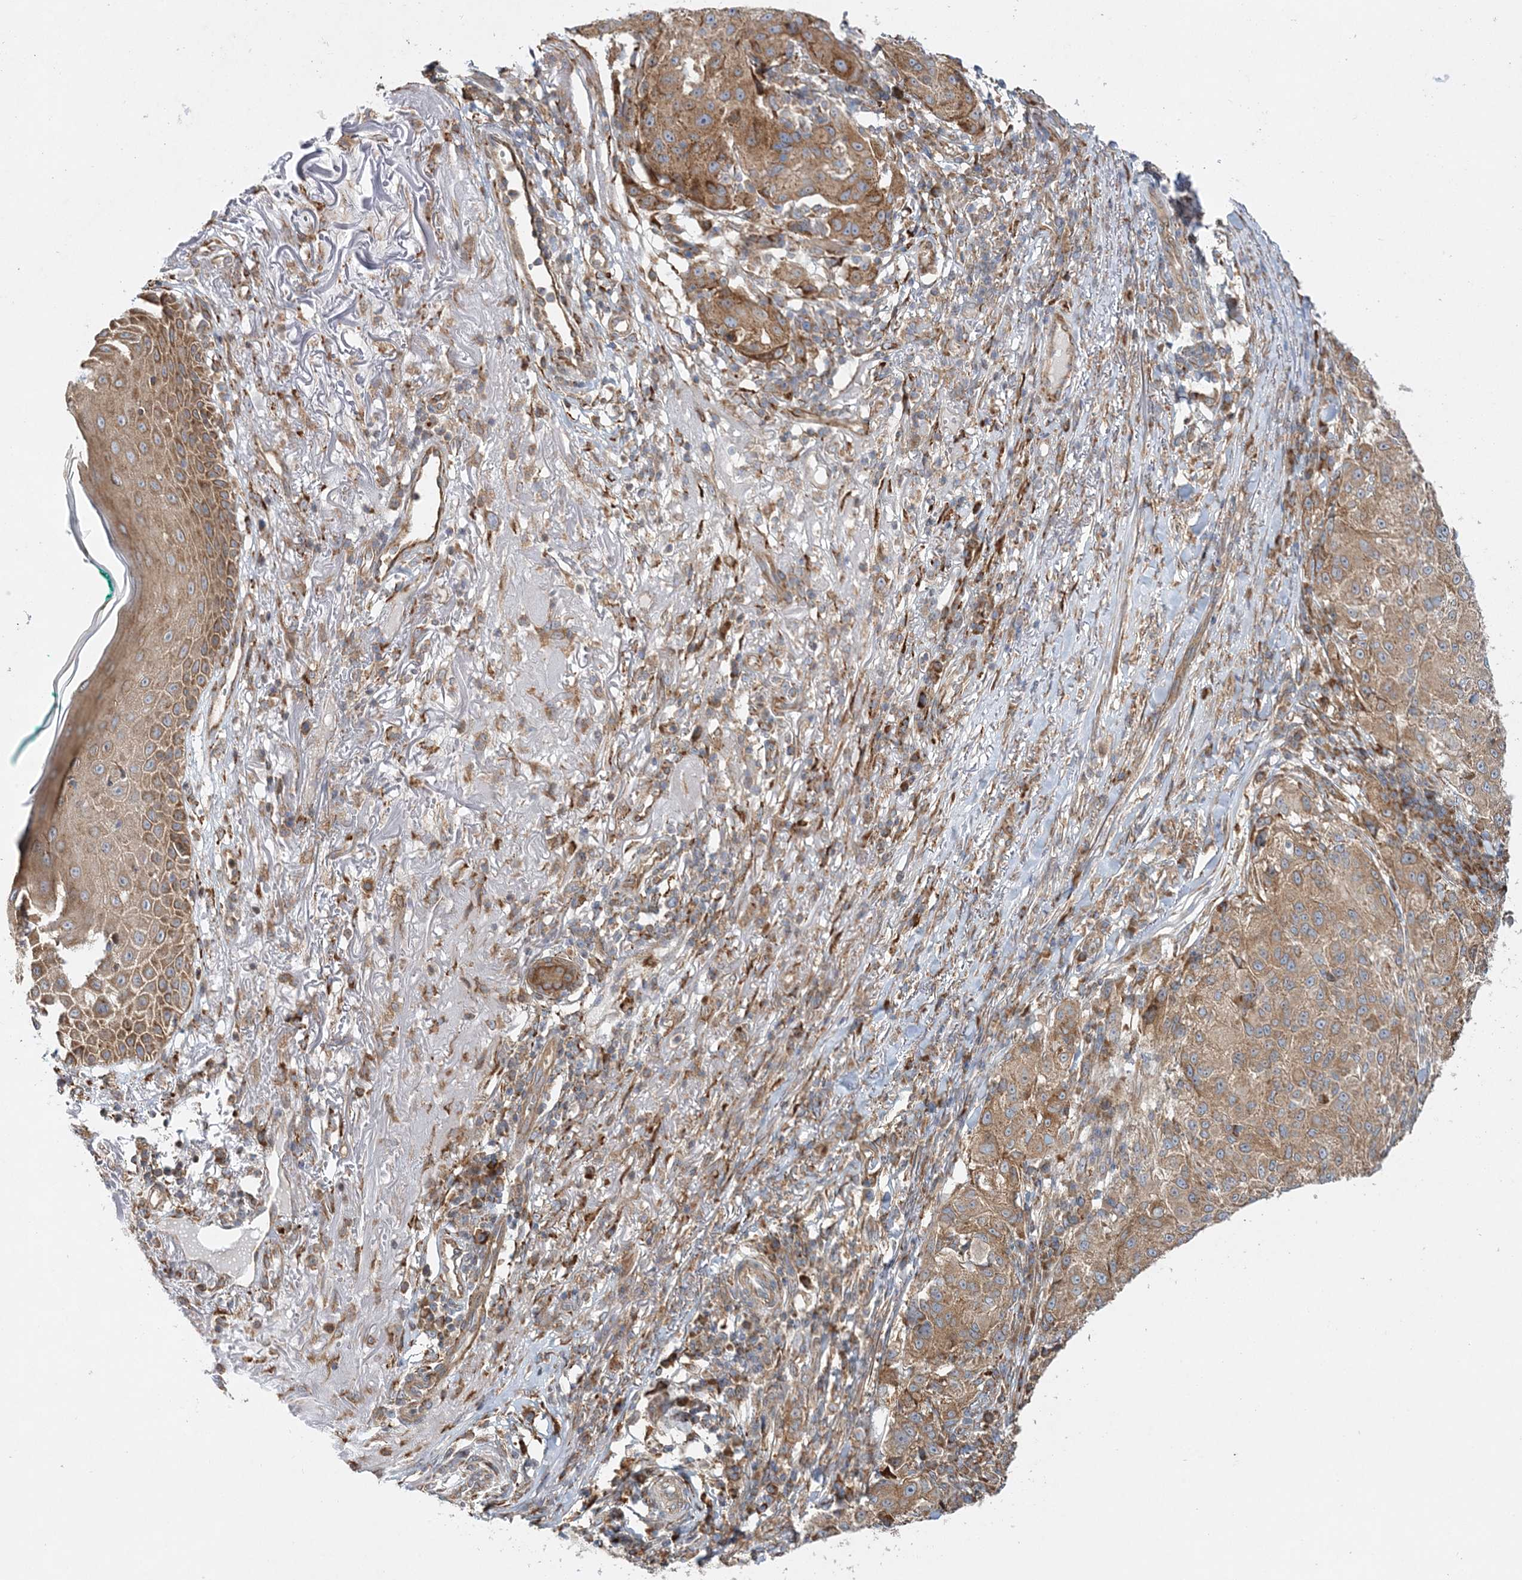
{"staining": {"intensity": "moderate", "quantity": ">75%", "location": "cytoplasmic/membranous"}, "tissue": "melanoma", "cell_type": "Tumor cells", "image_type": "cancer", "snomed": [{"axis": "morphology", "description": "Necrosis, NOS"}, {"axis": "morphology", "description": "Malignant melanoma, NOS"}, {"axis": "topography", "description": "Skin"}], "caption": "An immunohistochemistry histopathology image of neoplastic tissue is shown. Protein staining in brown shows moderate cytoplasmic/membranous positivity in melanoma within tumor cells.", "gene": "ZFYVE16", "patient": {"sex": "female", "age": 87}}